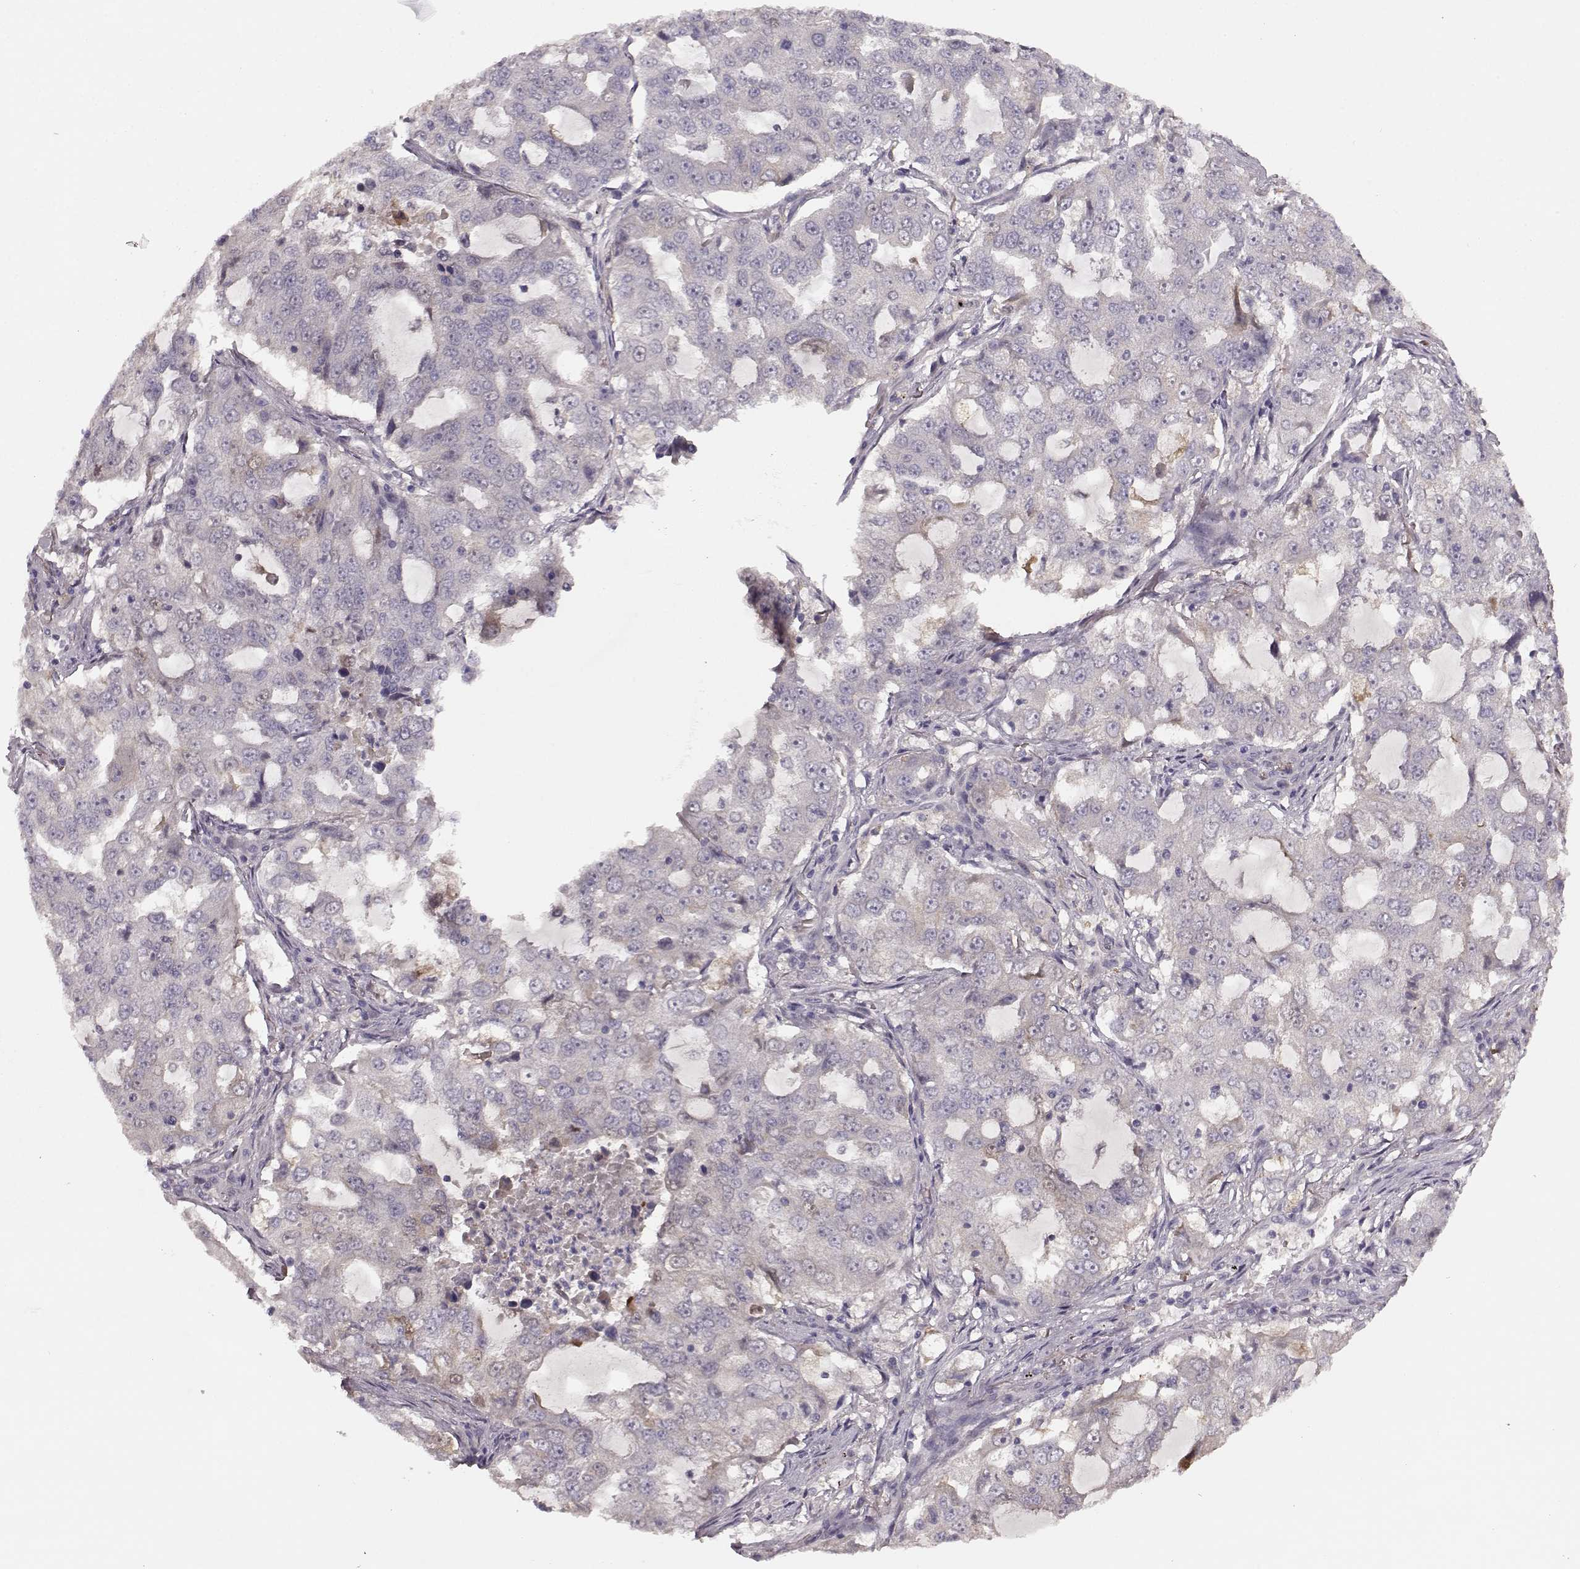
{"staining": {"intensity": "negative", "quantity": "none", "location": "none"}, "tissue": "lung cancer", "cell_type": "Tumor cells", "image_type": "cancer", "snomed": [{"axis": "morphology", "description": "Adenocarcinoma, NOS"}, {"axis": "topography", "description": "Lung"}], "caption": "Immunohistochemistry (IHC) image of neoplastic tissue: human lung cancer (adenocarcinoma) stained with DAB (3,3'-diaminobenzidine) demonstrates no significant protein expression in tumor cells.", "gene": "MTR", "patient": {"sex": "female", "age": 61}}